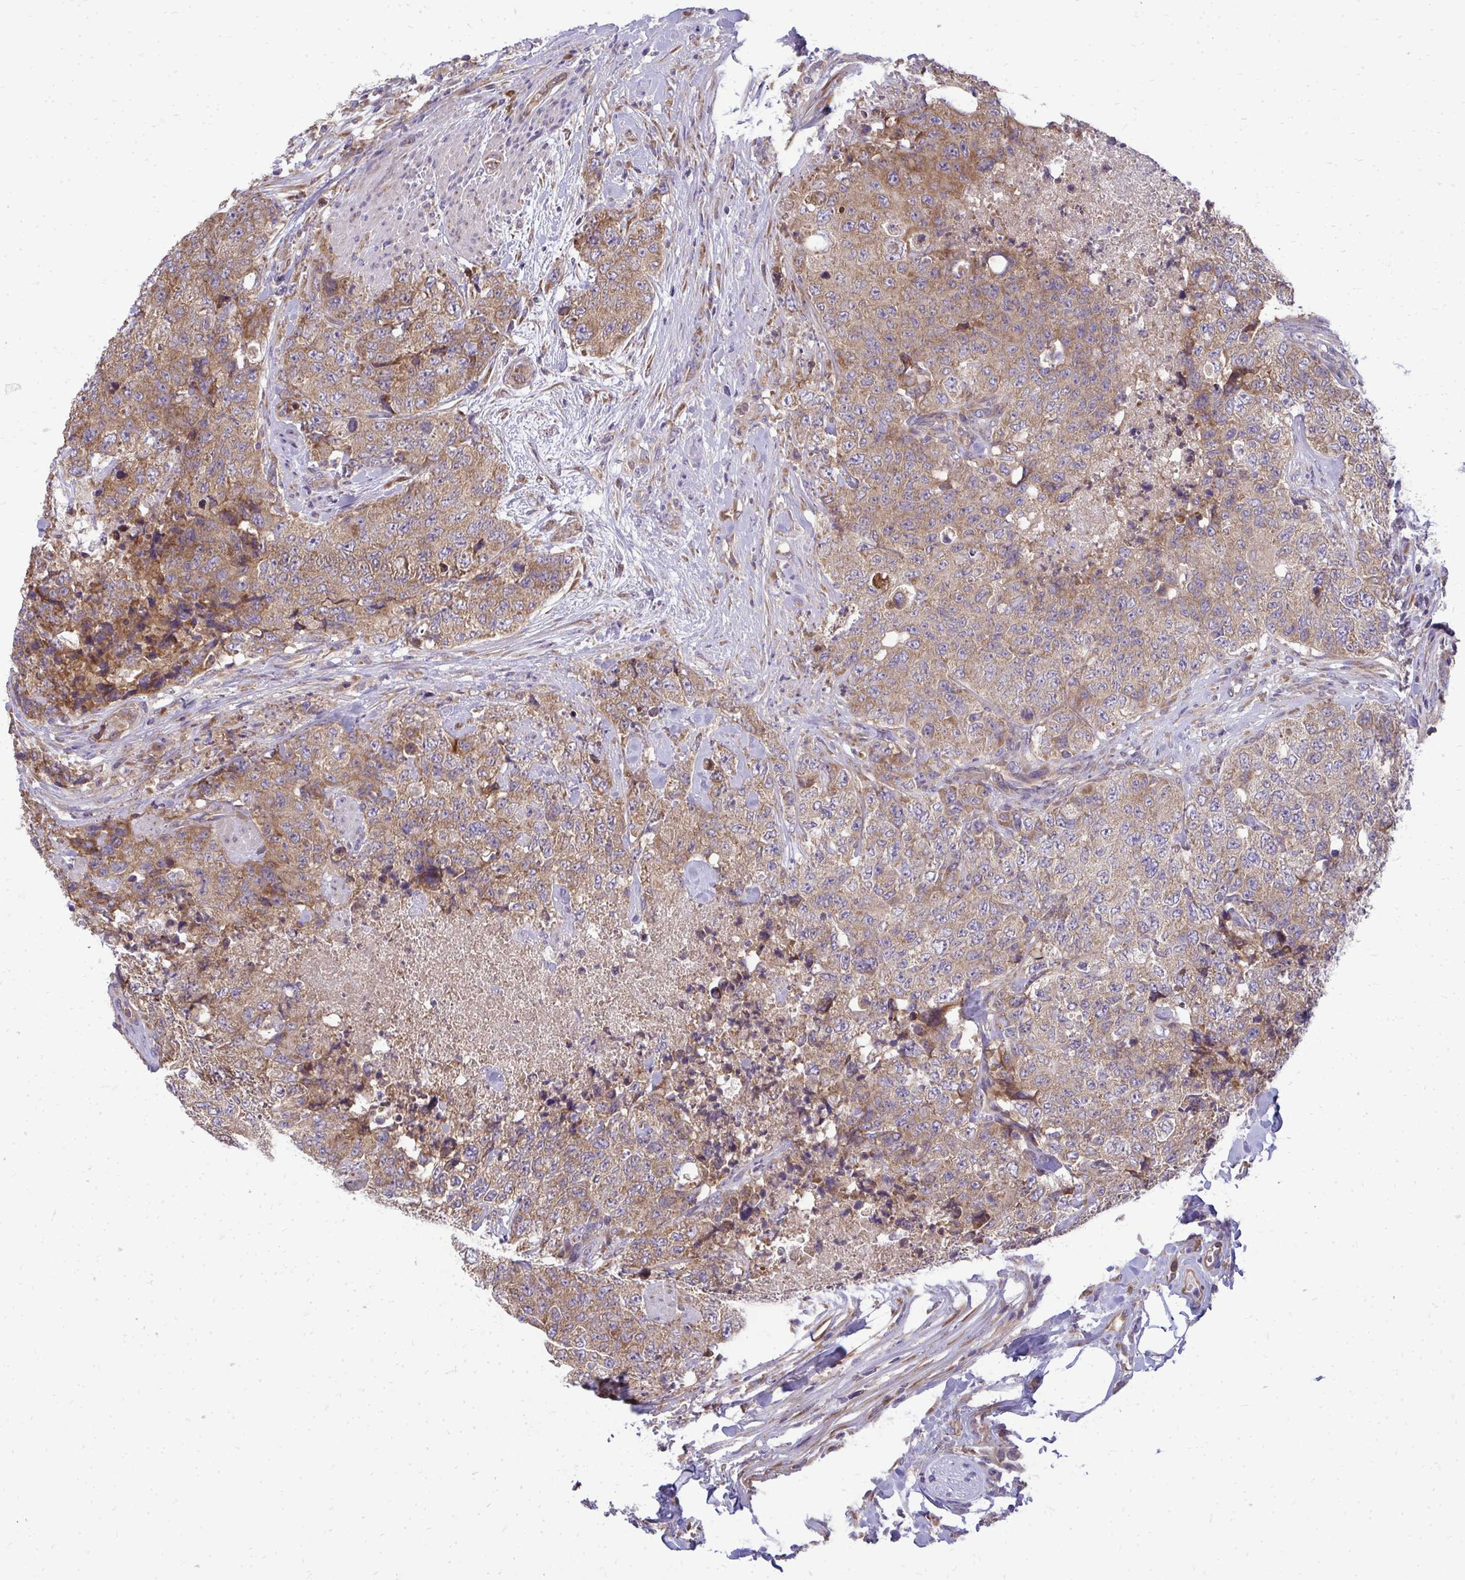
{"staining": {"intensity": "moderate", "quantity": ">75%", "location": "cytoplasmic/membranous"}, "tissue": "urothelial cancer", "cell_type": "Tumor cells", "image_type": "cancer", "snomed": [{"axis": "morphology", "description": "Urothelial carcinoma, High grade"}, {"axis": "topography", "description": "Urinary bladder"}], "caption": "A micrograph of urothelial cancer stained for a protein shows moderate cytoplasmic/membranous brown staining in tumor cells.", "gene": "RPLP2", "patient": {"sex": "female", "age": 78}}